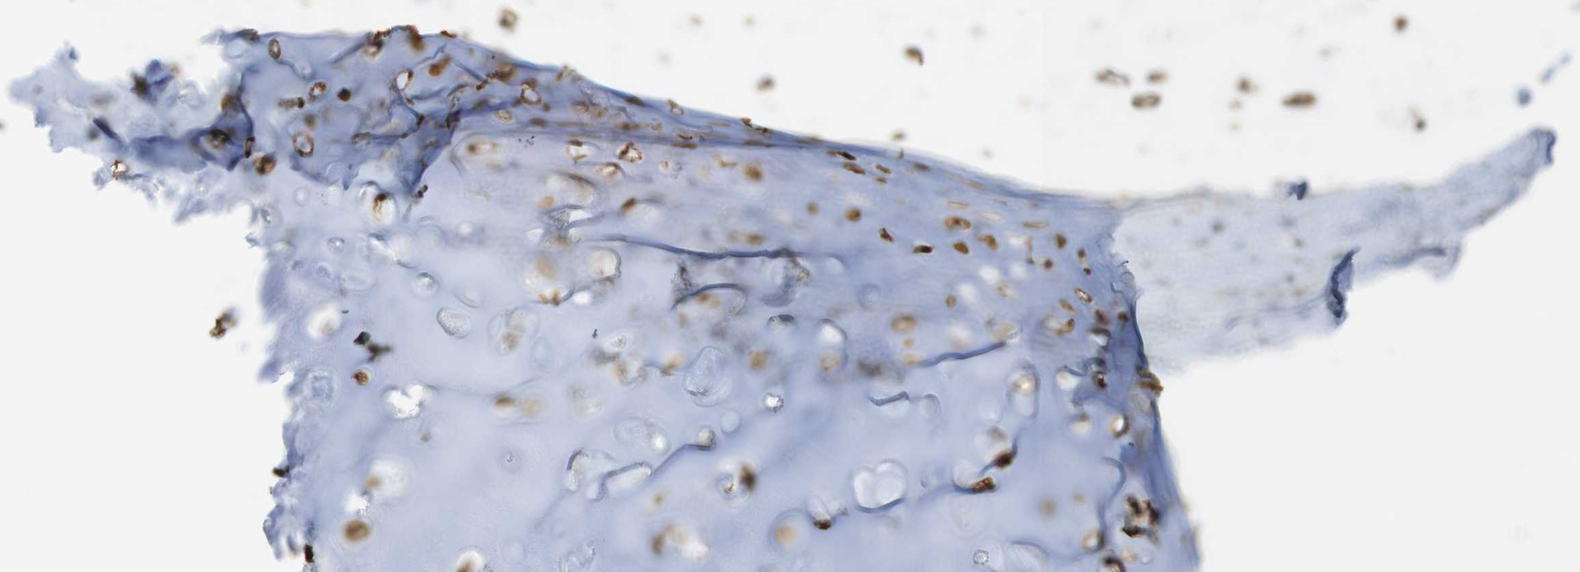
{"staining": {"intensity": "moderate", "quantity": ">75%", "location": "cytoplasmic/membranous"}, "tissue": "adipose tissue", "cell_type": "Adipocytes", "image_type": "normal", "snomed": [{"axis": "morphology", "description": "Normal tissue, NOS"}, {"axis": "topography", "description": "Cartilage tissue"}, {"axis": "topography", "description": "Bronchus"}], "caption": "This is a photomicrograph of immunohistochemistry staining of normal adipose tissue, which shows moderate staining in the cytoplasmic/membranous of adipocytes.", "gene": "ARHGDIA", "patient": {"sex": "female", "age": 73}}